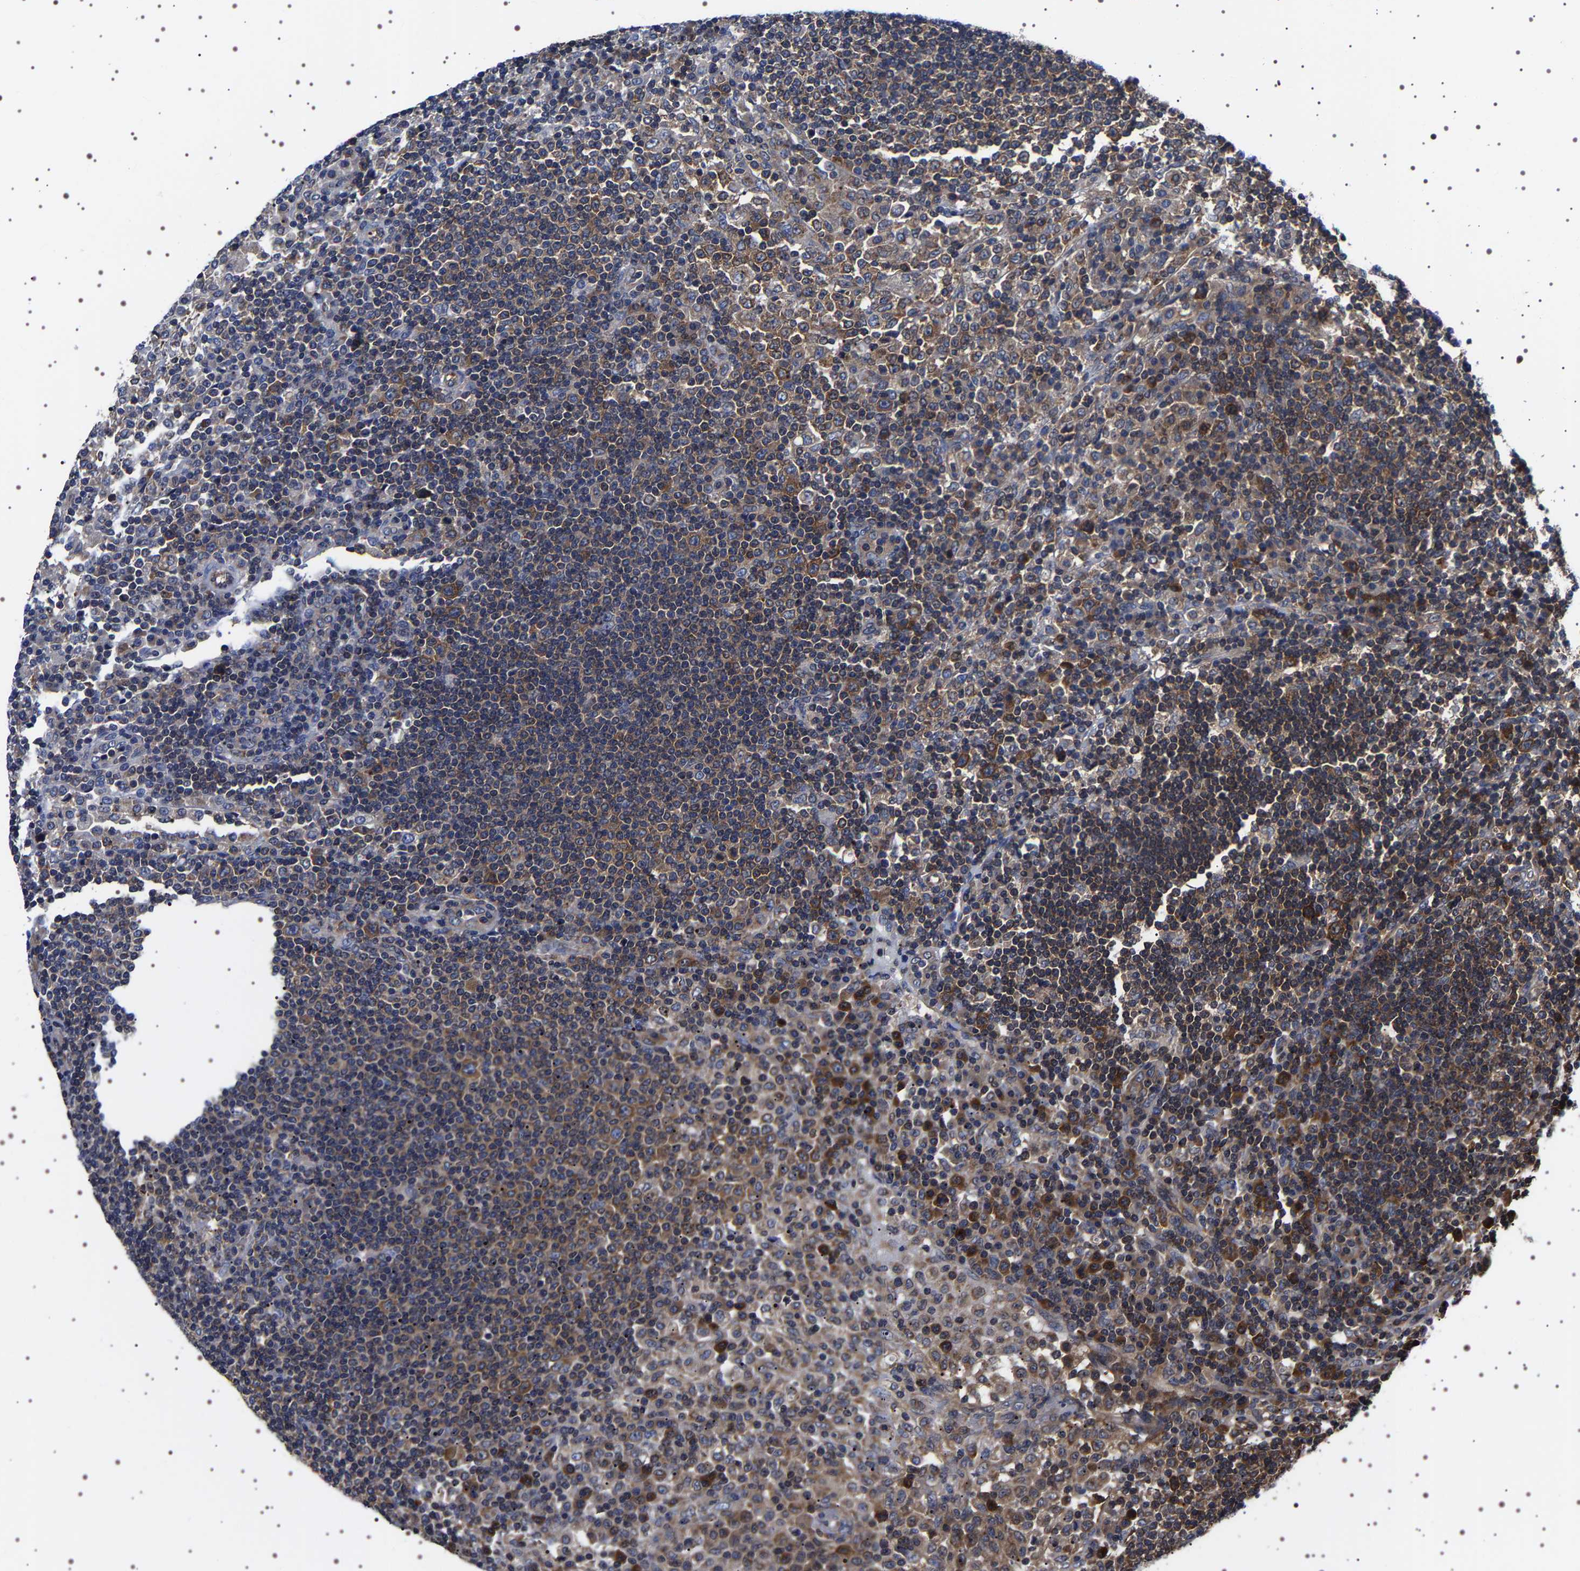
{"staining": {"intensity": "strong", "quantity": ">75%", "location": "cytoplasmic/membranous"}, "tissue": "lymph node", "cell_type": "Germinal center cells", "image_type": "normal", "snomed": [{"axis": "morphology", "description": "Normal tissue, NOS"}, {"axis": "topography", "description": "Lymph node"}], "caption": "Unremarkable lymph node was stained to show a protein in brown. There is high levels of strong cytoplasmic/membranous expression in approximately >75% of germinal center cells. The protein of interest is stained brown, and the nuclei are stained in blue (DAB IHC with brightfield microscopy, high magnification).", "gene": "DARS1", "patient": {"sex": "female", "age": 53}}